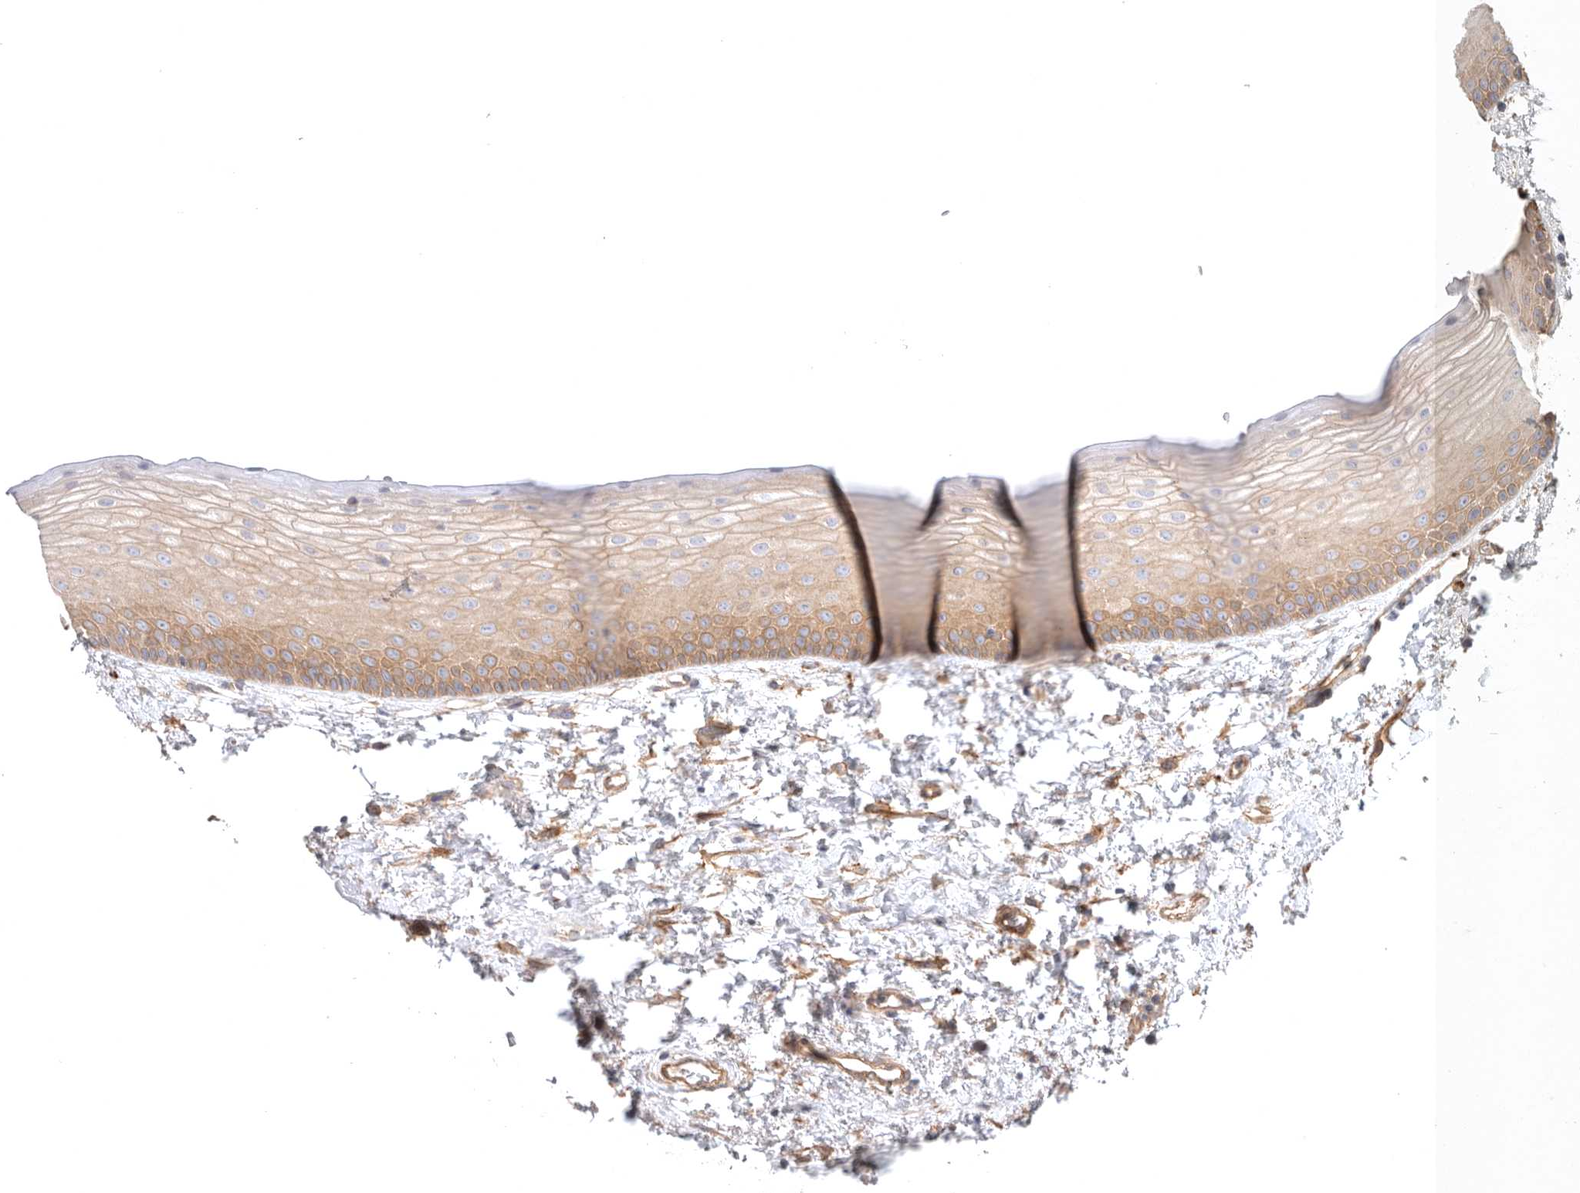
{"staining": {"intensity": "moderate", "quantity": ">75%", "location": "cytoplasmic/membranous"}, "tissue": "oral mucosa", "cell_type": "Squamous epithelial cells", "image_type": "normal", "snomed": [{"axis": "morphology", "description": "Normal tissue, NOS"}, {"axis": "topography", "description": "Oral tissue"}], "caption": "Immunohistochemical staining of normal oral mucosa exhibits moderate cytoplasmic/membranous protein staining in about >75% of squamous epithelial cells.", "gene": "LONRF1", "patient": {"sex": "female", "age": 76}}